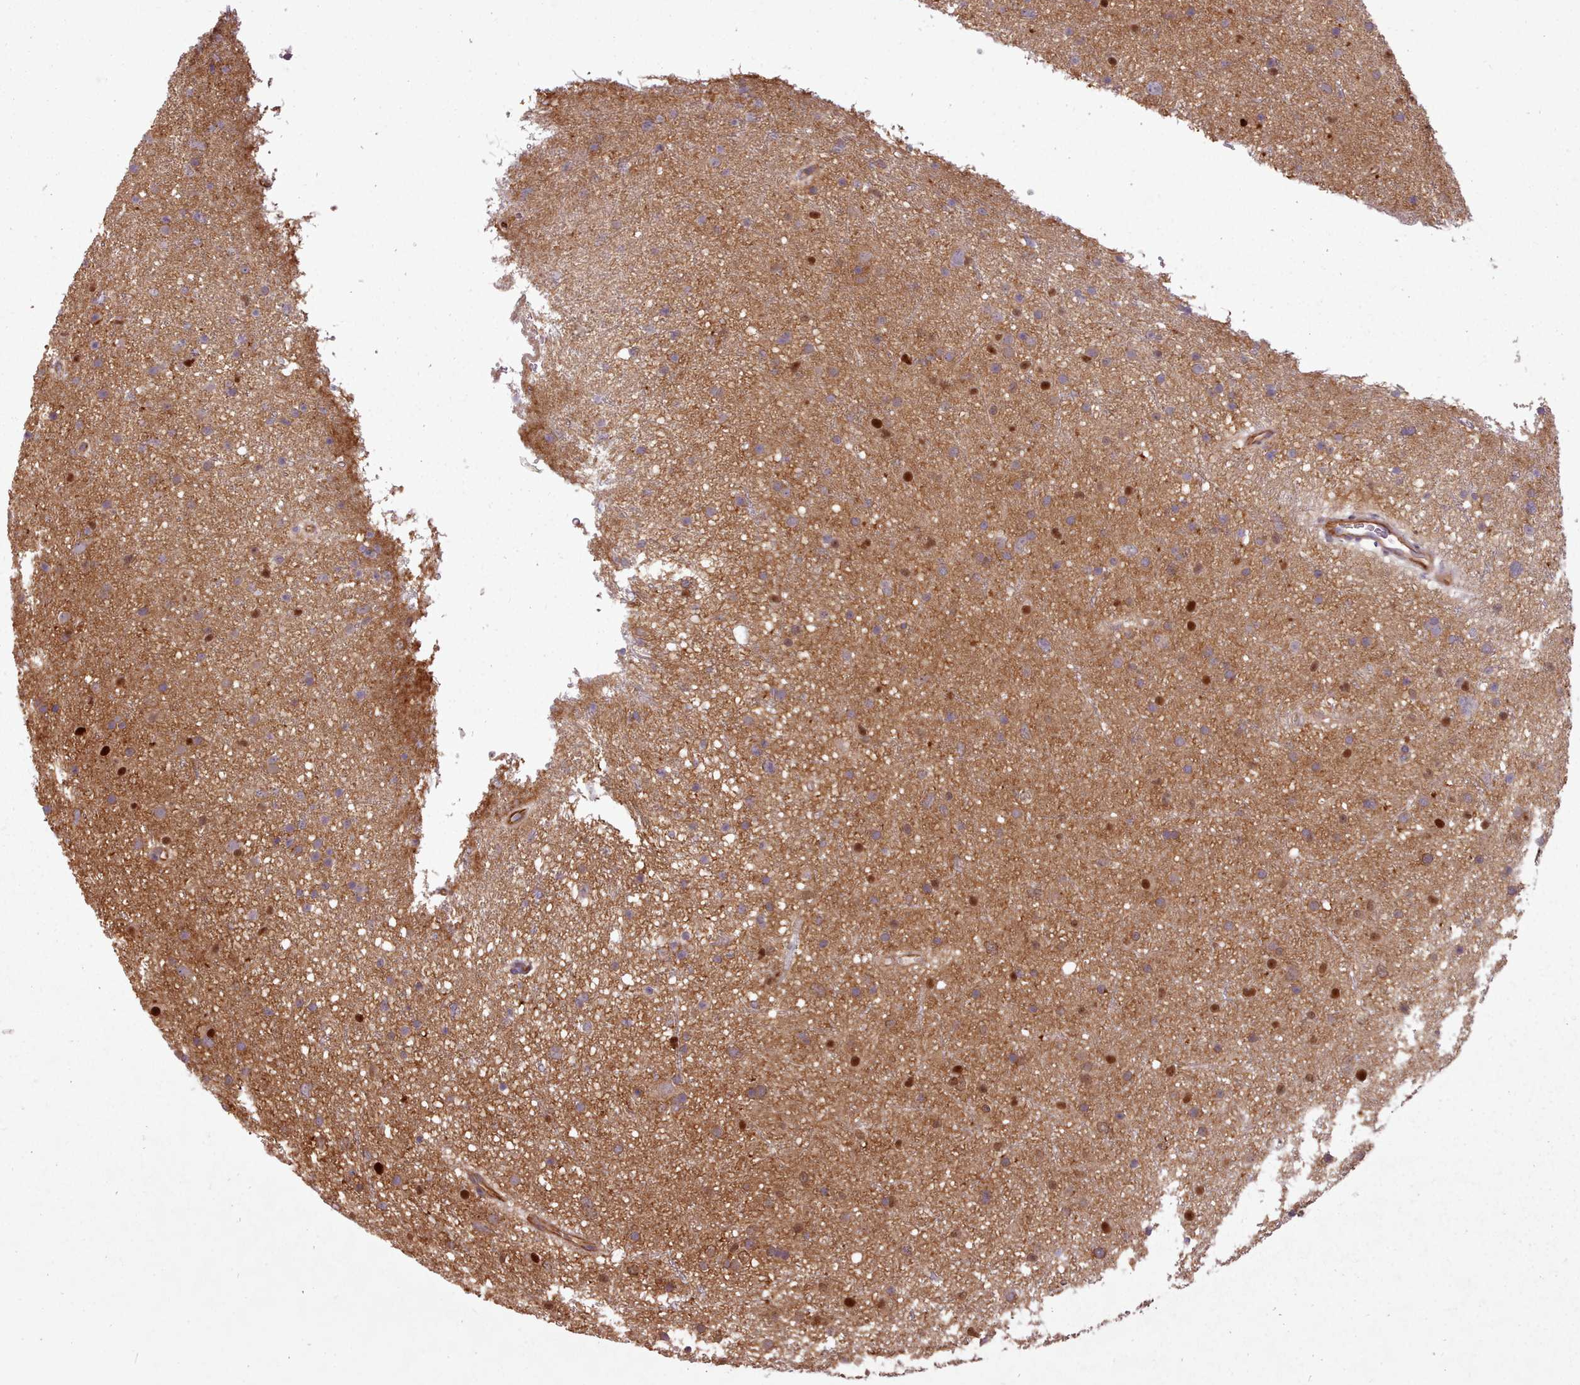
{"staining": {"intensity": "moderate", "quantity": "25%-75%", "location": "cytoplasmic/membranous"}, "tissue": "glioma", "cell_type": "Tumor cells", "image_type": "cancer", "snomed": [{"axis": "morphology", "description": "Glioma, malignant, Low grade"}, {"axis": "topography", "description": "Cerebral cortex"}], "caption": "Immunohistochemical staining of human malignant glioma (low-grade) exhibits medium levels of moderate cytoplasmic/membranous protein positivity in approximately 25%-75% of tumor cells. (Stains: DAB in brown, nuclei in blue, Microscopy: brightfield microscopy at high magnification).", "gene": "GBGT1", "patient": {"sex": "female", "age": 39}}